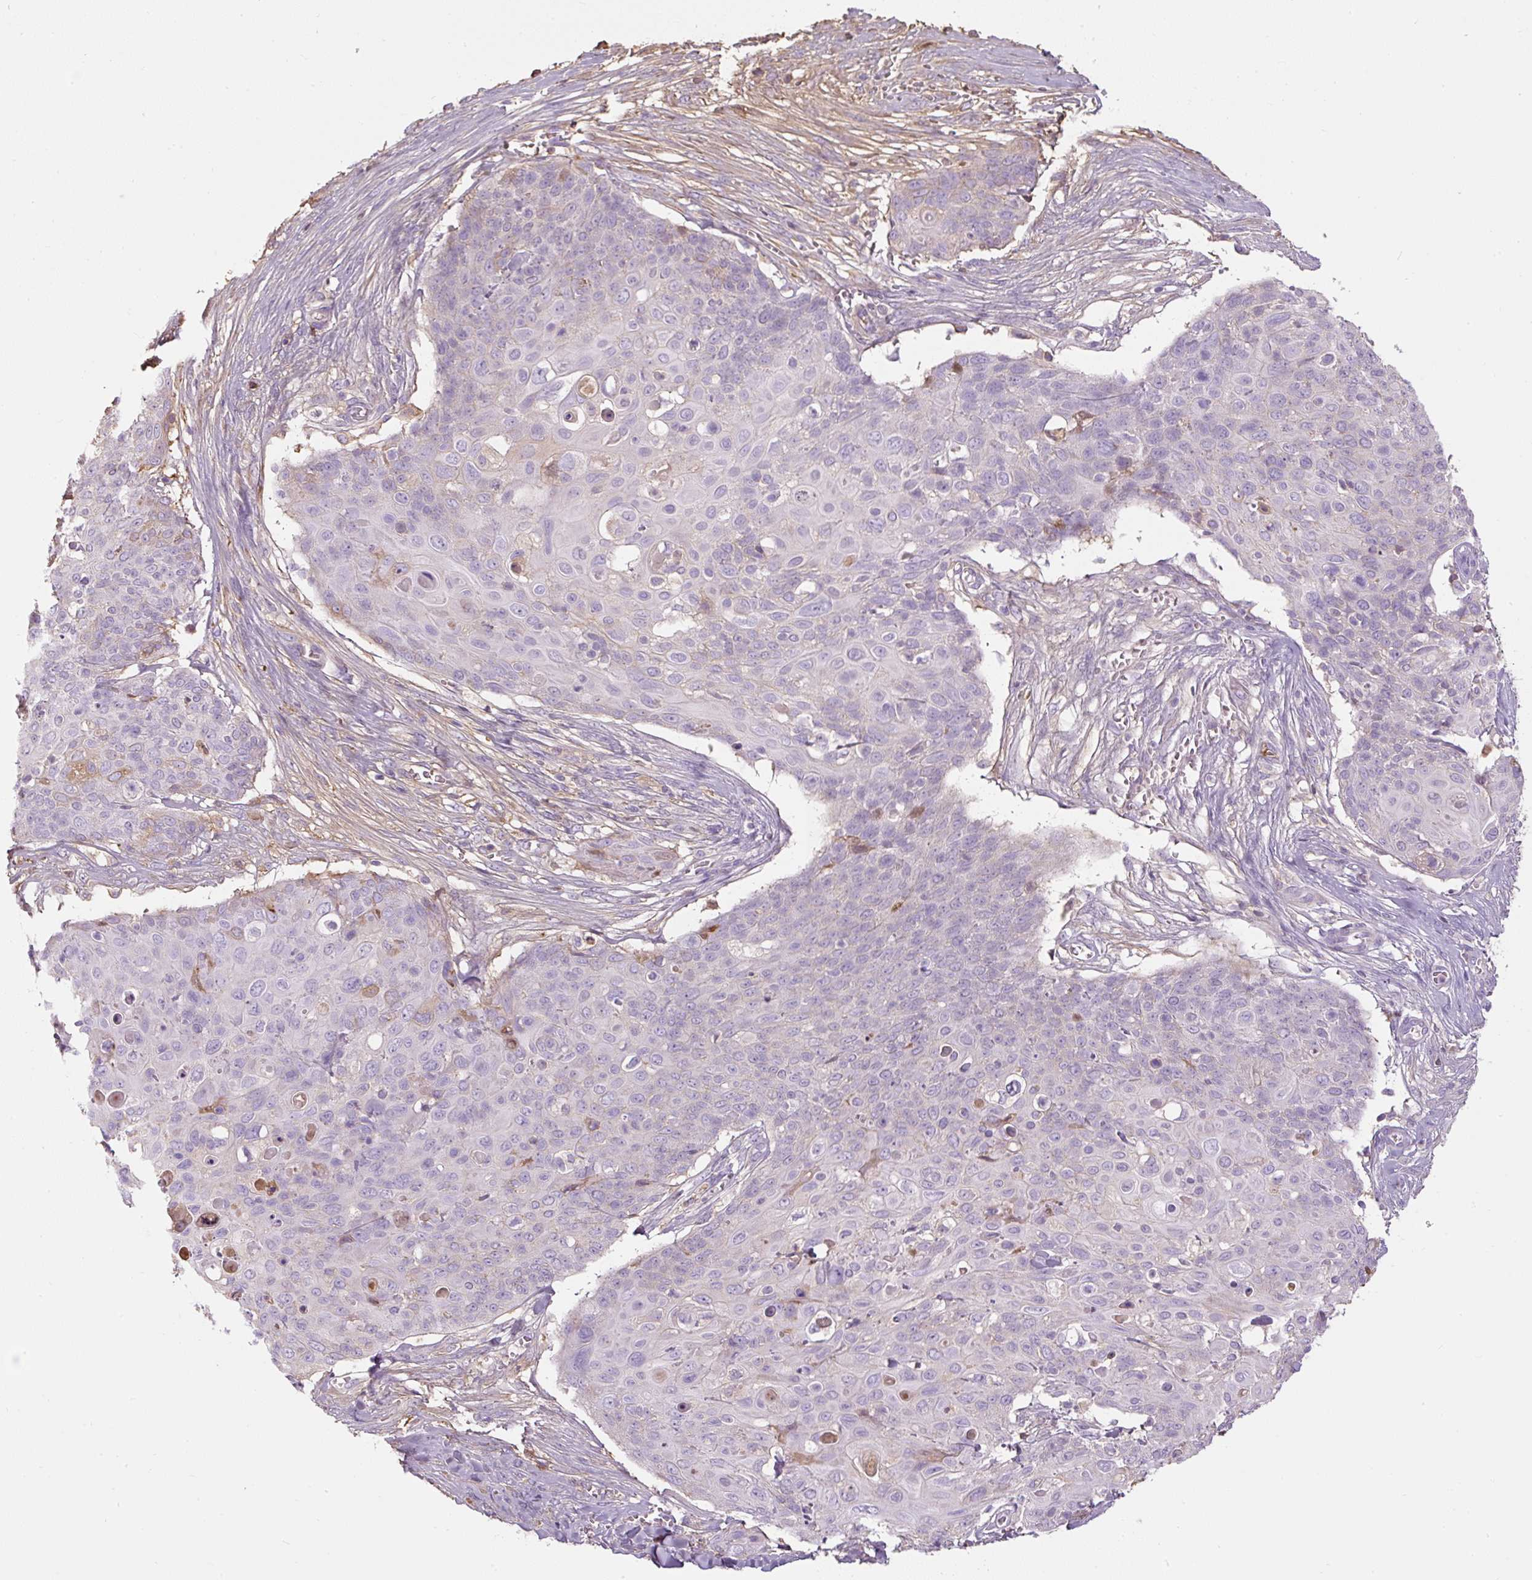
{"staining": {"intensity": "negative", "quantity": "none", "location": "none"}, "tissue": "skin cancer", "cell_type": "Tumor cells", "image_type": "cancer", "snomed": [{"axis": "morphology", "description": "Squamous cell carcinoma, NOS"}, {"axis": "topography", "description": "Skin"}, {"axis": "topography", "description": "Vulva"}], "caption": "Tumor cells are negative for protein expression in human skin cancer.", "gene": "APOA1", "patient": {"sex": "female", "age": 85}}